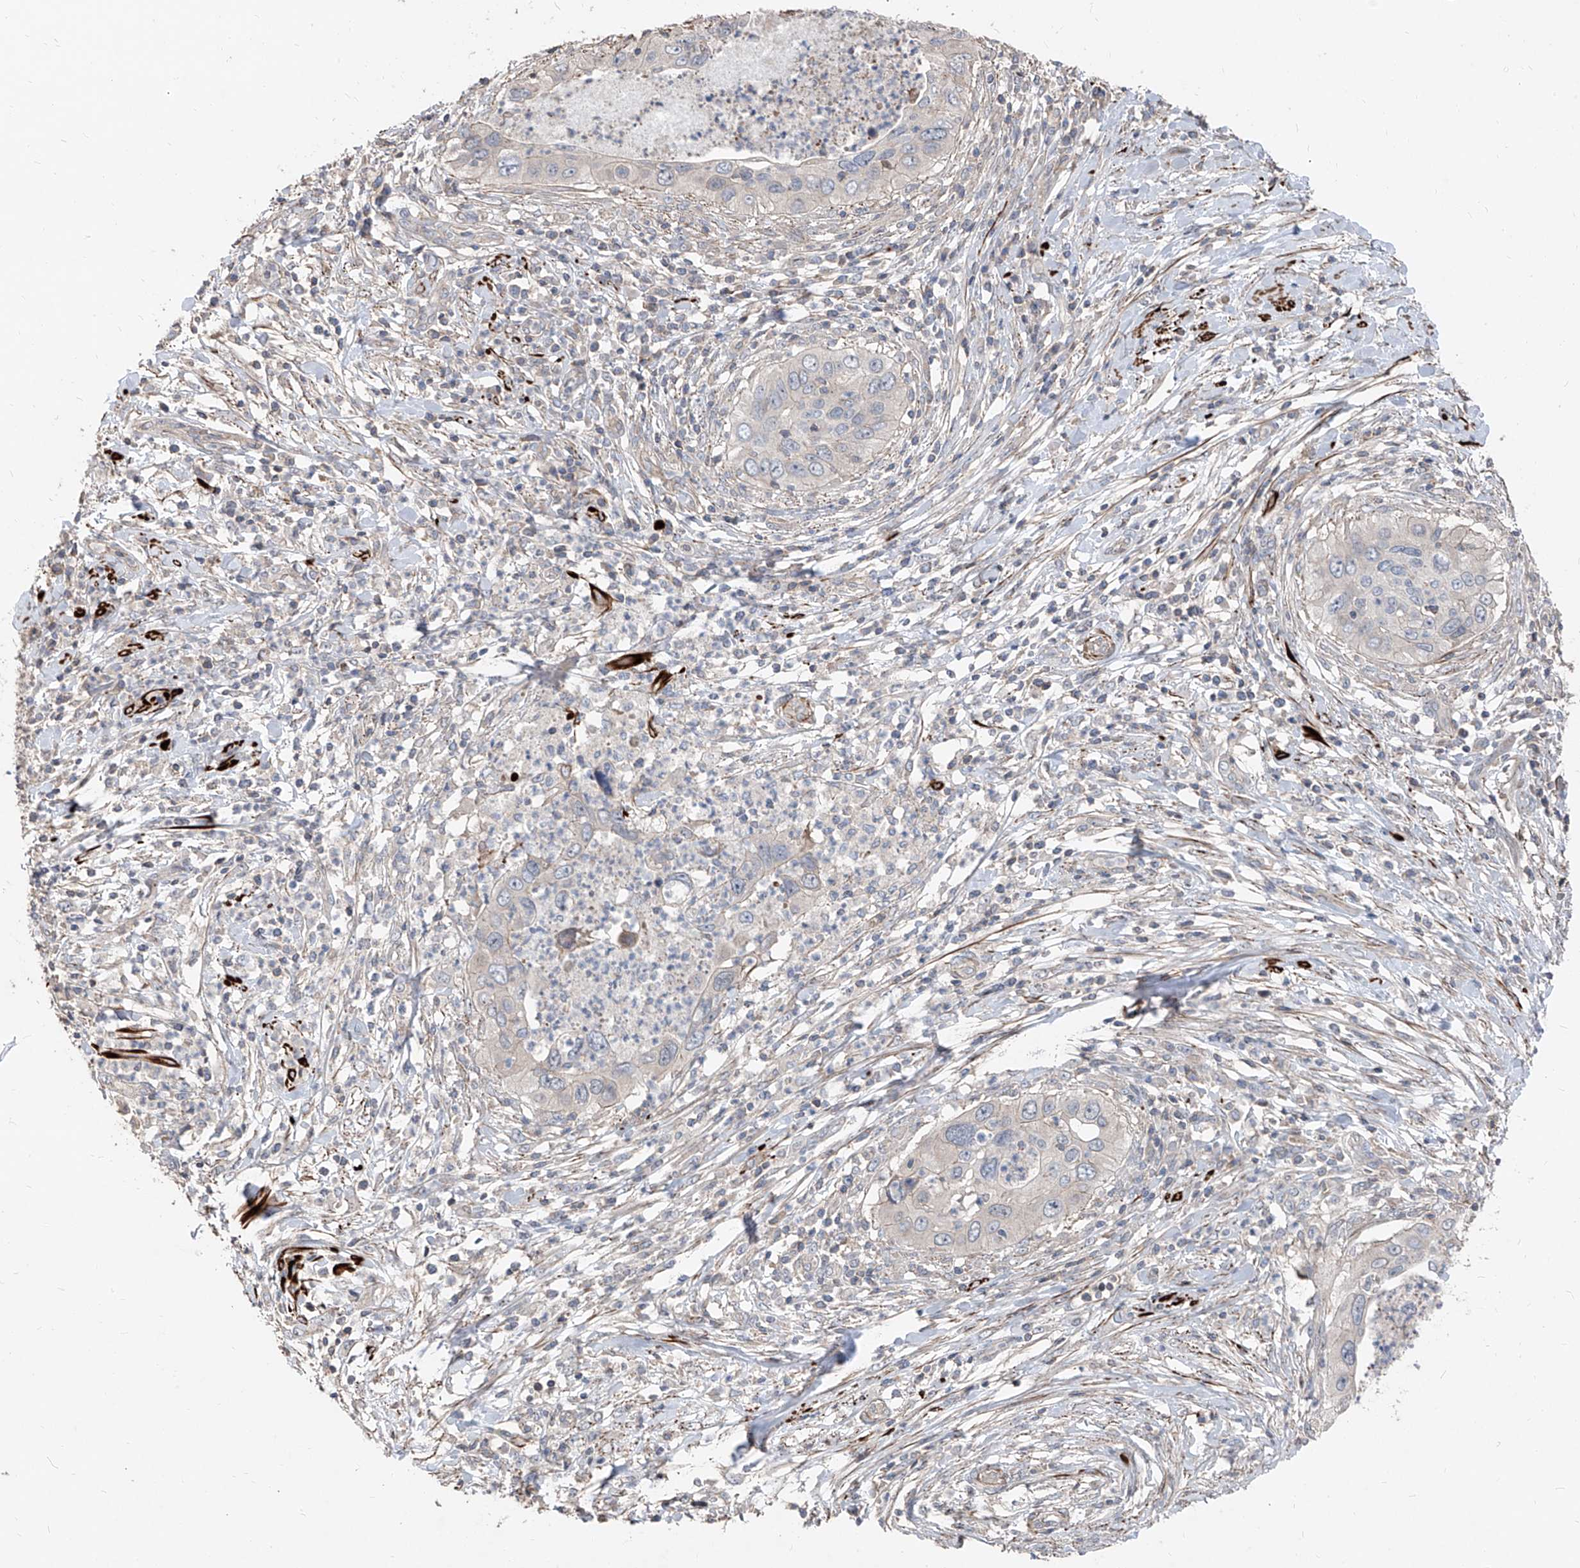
{"staining": {"intensity": "negative", "quantity": "none", "location": "none"}, "tissue": "cervical cancer", "cell_type": "Tumor cells", "image_type": "cancer", "snomed": [{"axis": "morphology", "description": "Squamous cell carcinoma, NOS"}, {"axis": "topography", "description": "Cervix"}], "caption": "Tumor cells show no significant staining in cervical squamous cell carcinoma.", "gene": "UFD1", "patient": {"sex": "female", "age": 38}}